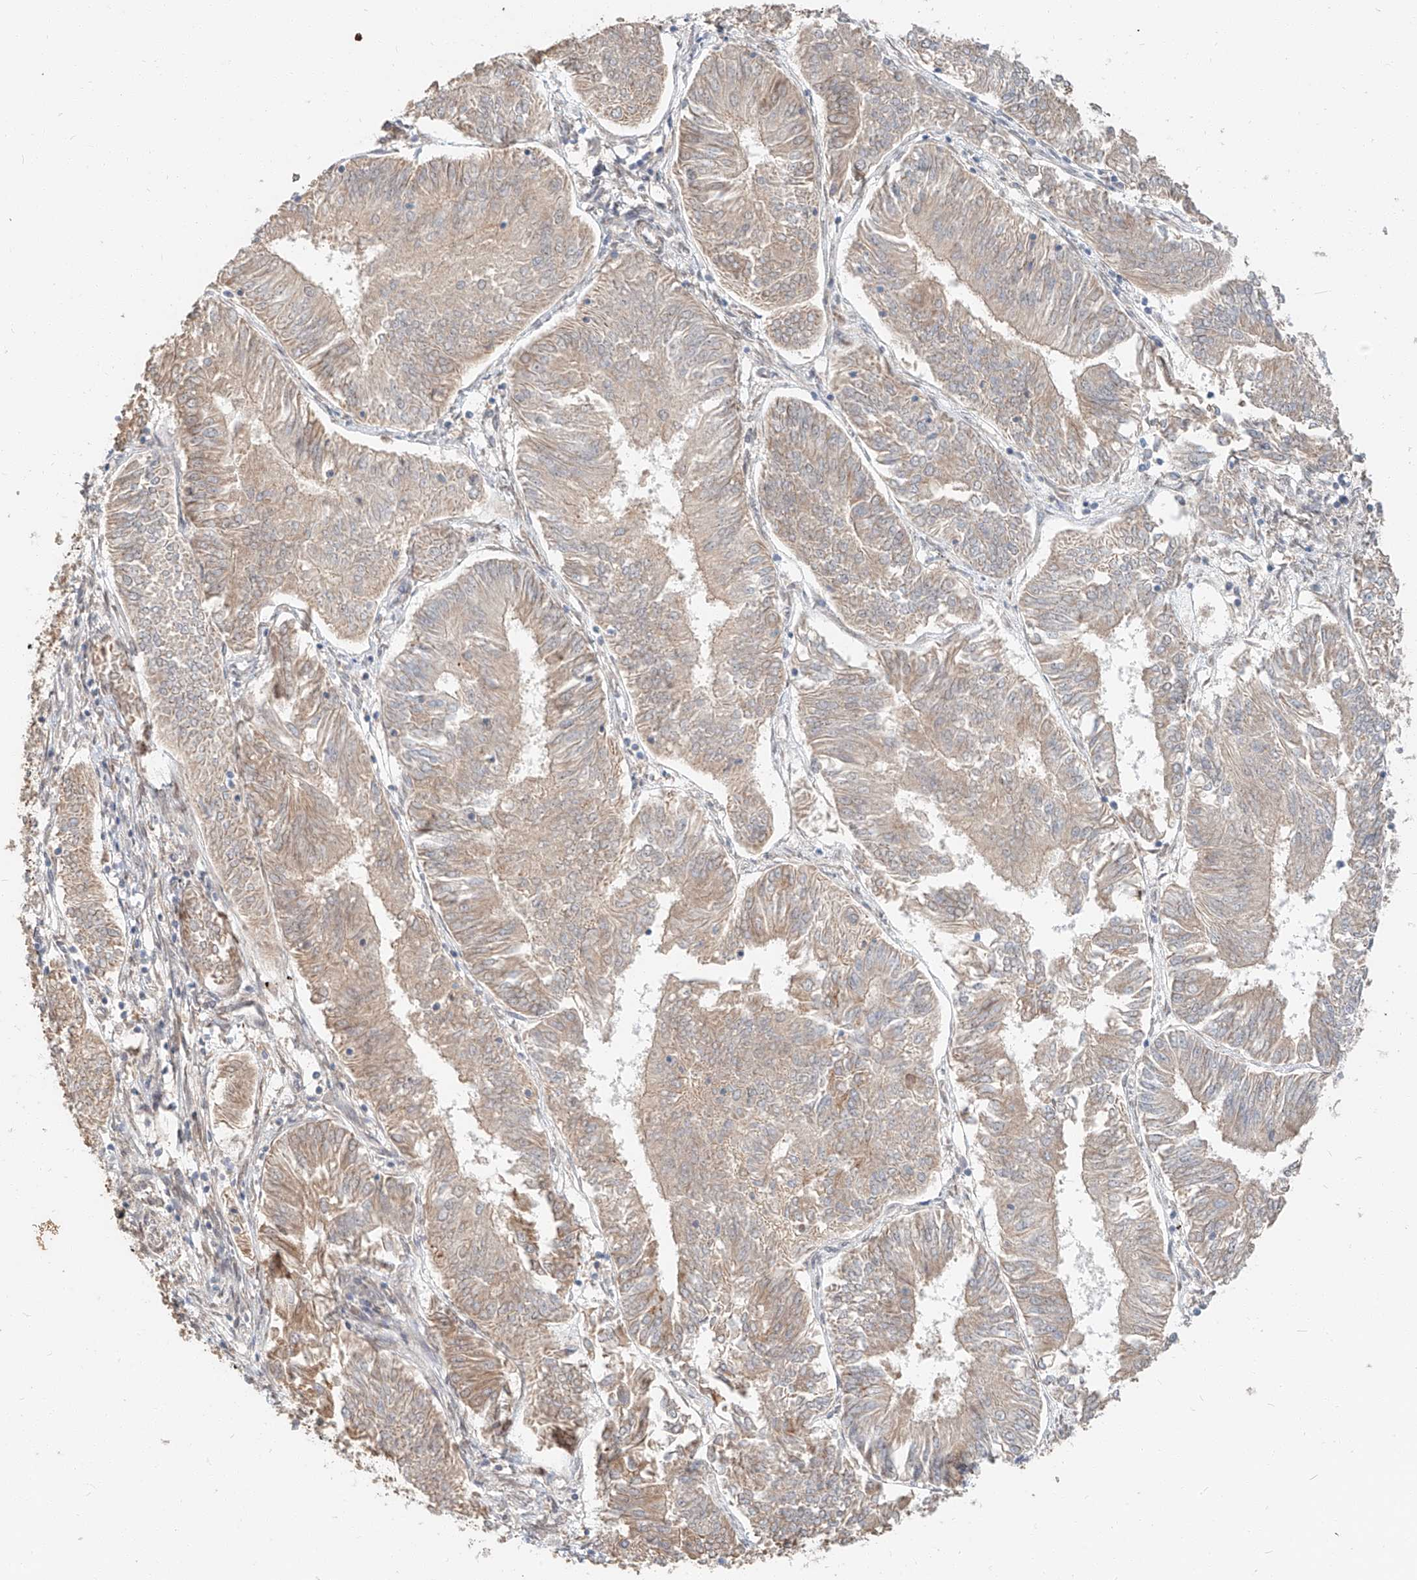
{"staining": {"intensity": "weak", "quantity": "25%-75%", "location": "cytoplasmic/membranous"}, "tissue": "endometrial cancer", "cell_type": "Tumor cells", "image_type": "cancer", "snomed": [{"axis": "morphology", "description": "Adenocarcinoma, NOS"}, {"axis": "topography", "description": "Endometrium"}], "caption": "Endometrial cancer stained with IHC shows weak cytoplasmic/membranous staining in about 25%-75% of tumor cells. Using DAB (3,3'-diaminobenzidine) (brown) and hematoxylin (blue) stains, captured at high magnification using brightfield microscopy.", "gene": "STX19", "patient": {"sex": "female", "age": 58}}